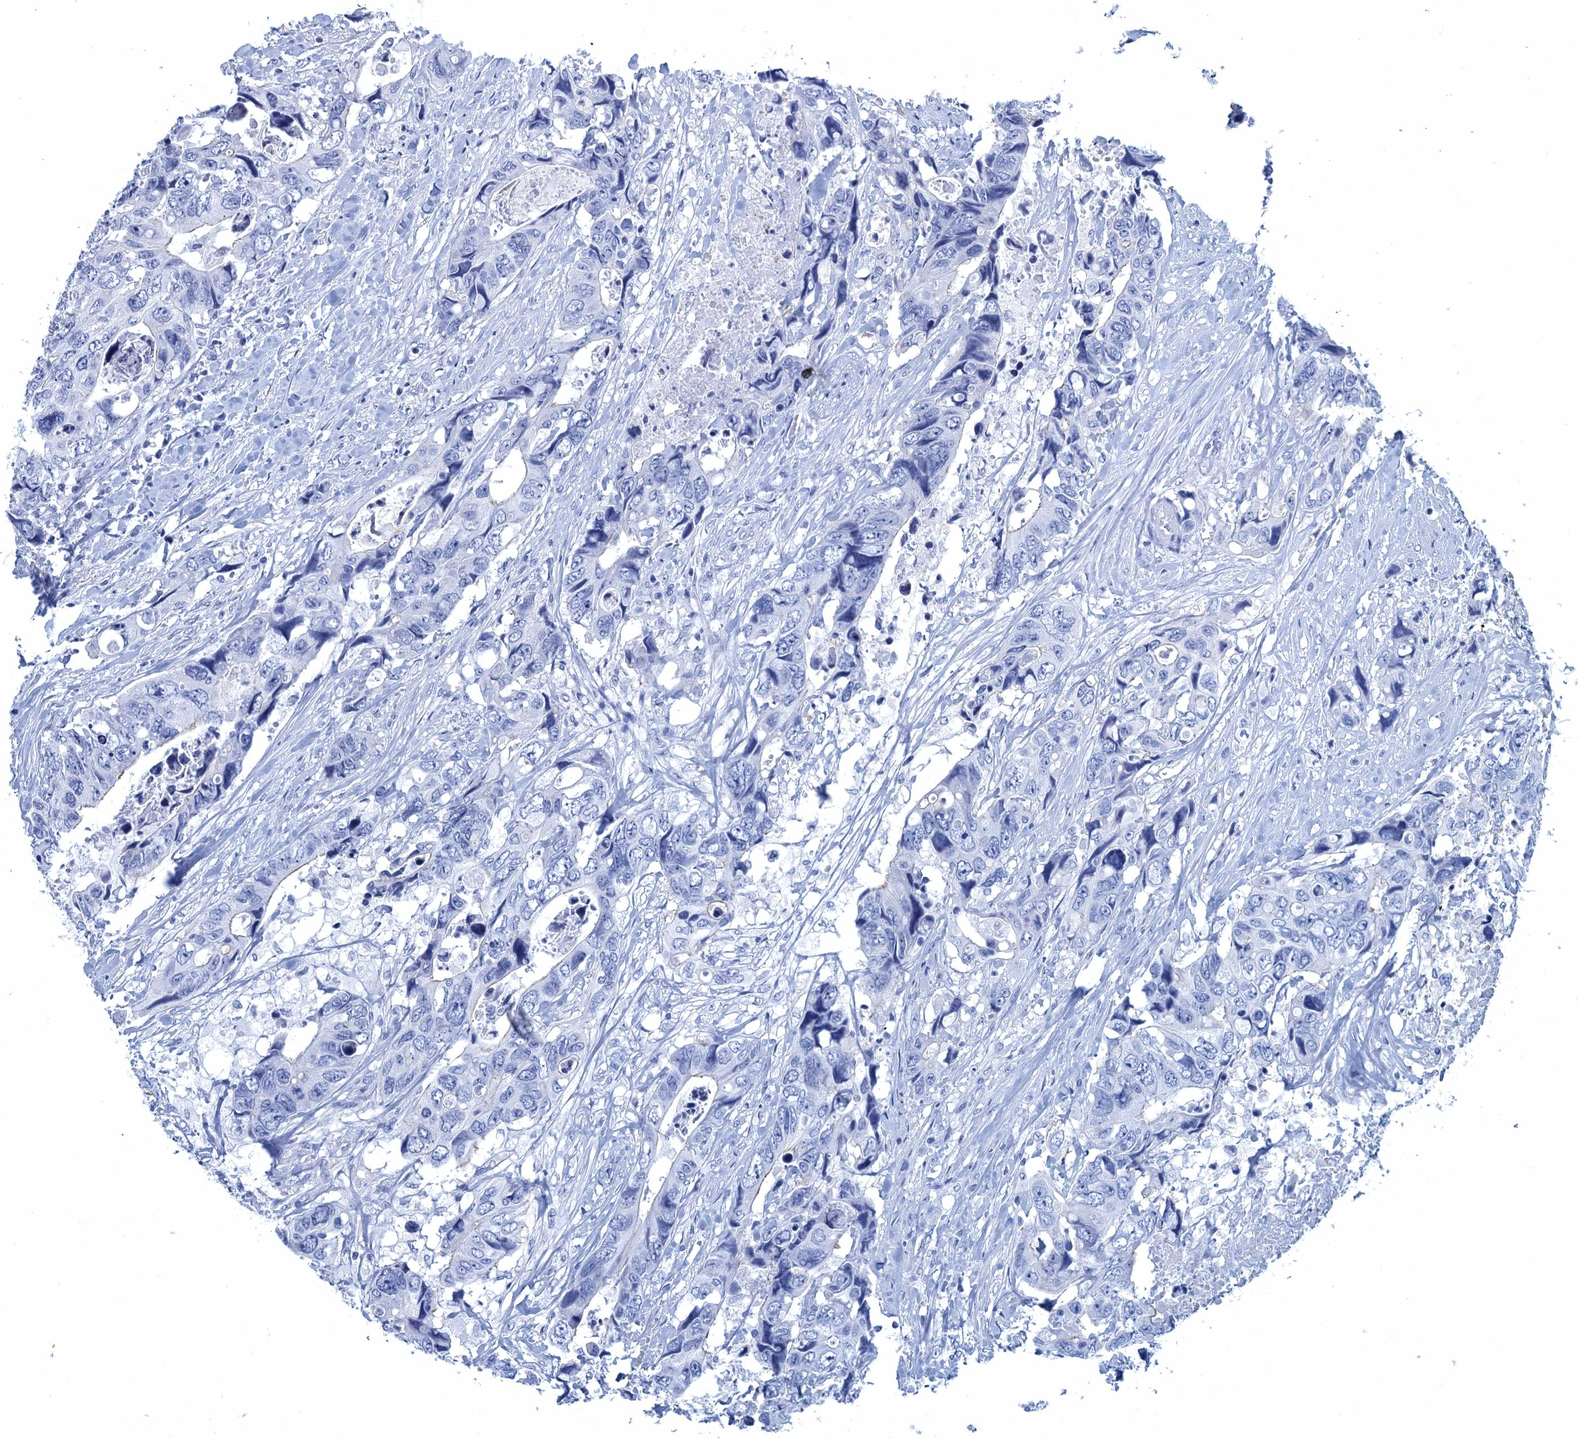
{"staining": {"intensity": "negative", "quantity": "none", "location": "none"}, "tissue": "colorectal cancer", "cell_type": "Tumor cells", "image_type": "cancer", "snomed": [{"axis": "morphology", "description": "Adenocarcinoma, NOS"}, {"axis": "topography", "description": "Rectum"}], "caption": "There is no significant expression in tumor cells of adenocarcinoma (colorectal).", "gene": "CALML5", "patient": {"sex": "male", "age": 57}}